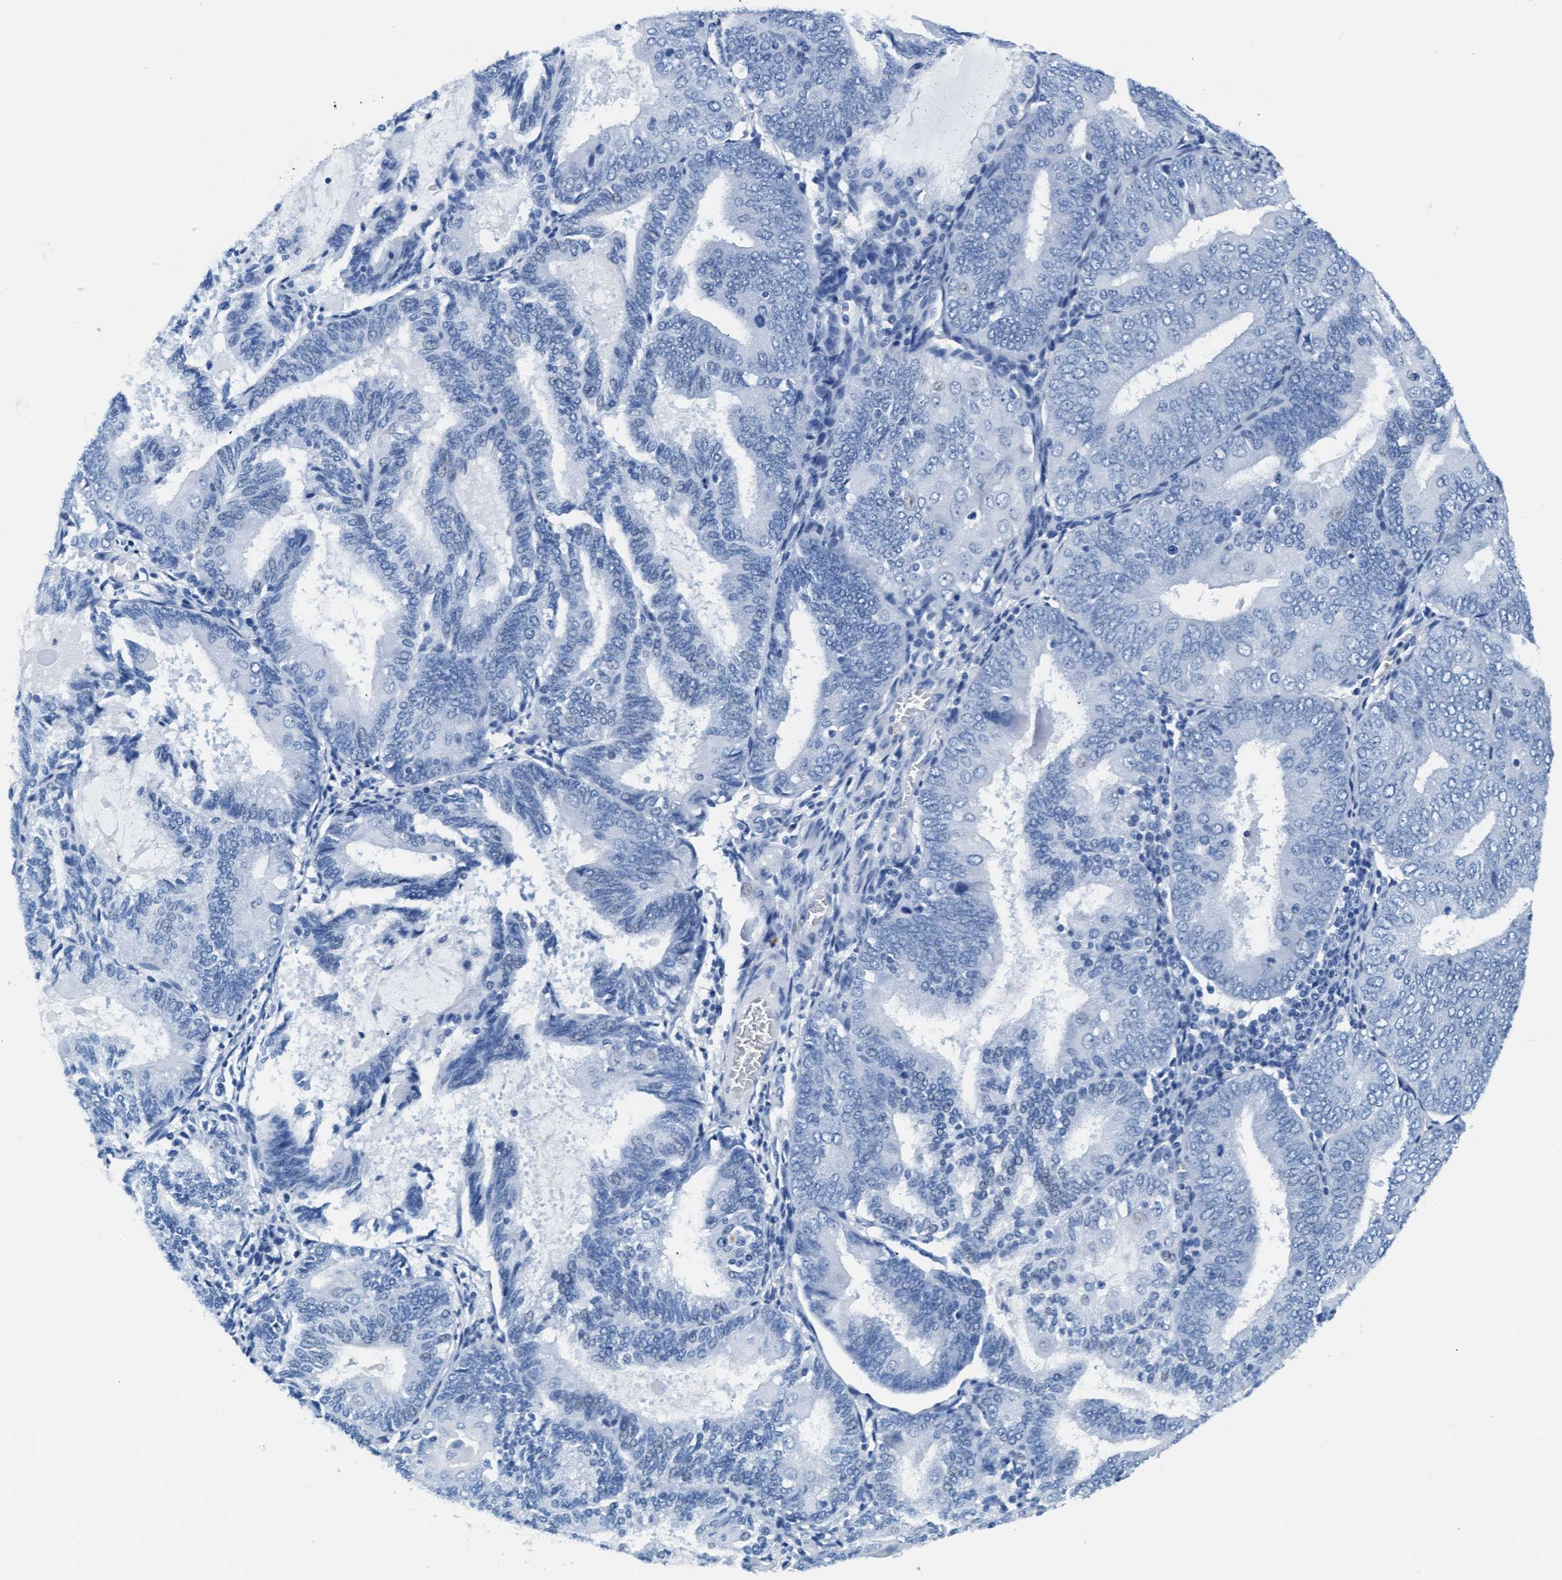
{"staining": {"intensity": "negative", "quantity": "none", "location": "none"}, "tissue": "endometrial cancer", "cell_type": "Tumor cells", "image_type": "cancer", "snomed": [{"axis": "morphology", "description": "Adenocarcinoma, NOS"}, {"axis": "topography", "description": "Endometrium"}], "caption": "Endometrial cancer (adenocarcinoma) was stained to show a protein in brown. There is no significant expression in tumor cells.", "gene": "MMP8", "patient": {"sex": "female", "age": 81}}